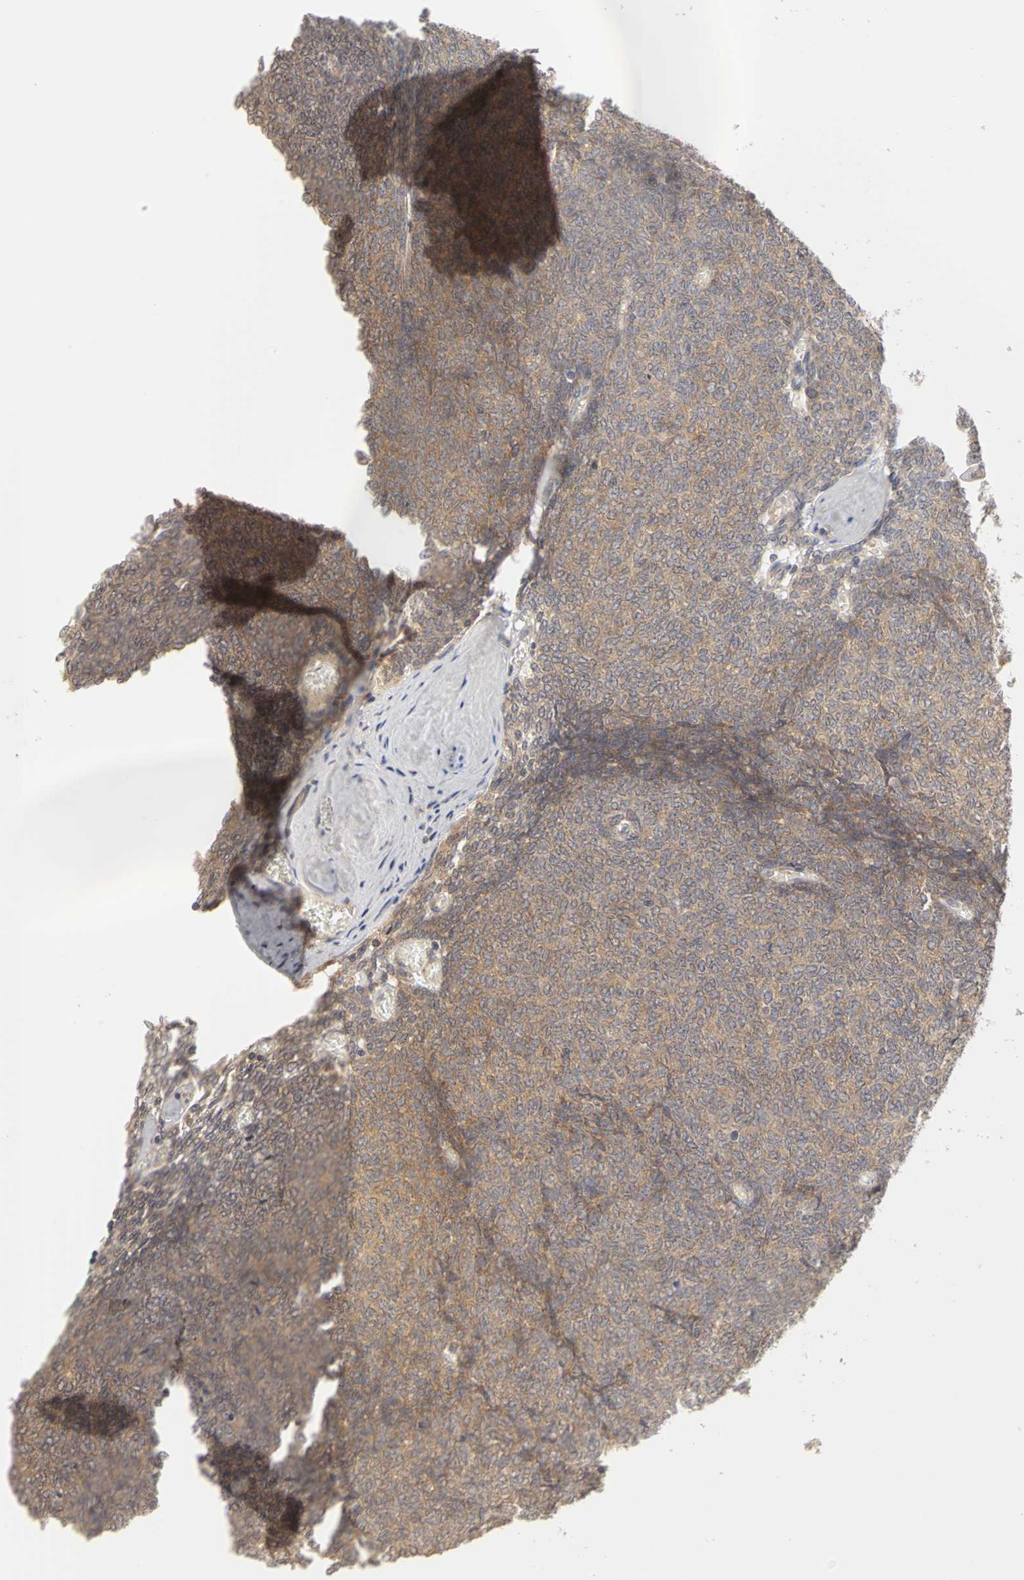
{"staining": {"intensity": "weak", "quantity": ">75%", "location": "cytoplasmic/membranous"}, "tissue": "renal cancer", "cell_type": "Tumor cells", "image_type": "cancer", "snomed": [{"axis": "morphology", "description": "Neoplasm, malignant, NOS"}, {"axis": "topography", "description": "Kidney"}], "caption": "A low amount of weak cytoplasmic/membranous expression is appreciated in approximately >75% of tumor cells in renal cancer tissue.", "gene": "IRAK1", "patient": {"sex": "male", "age": 28}}